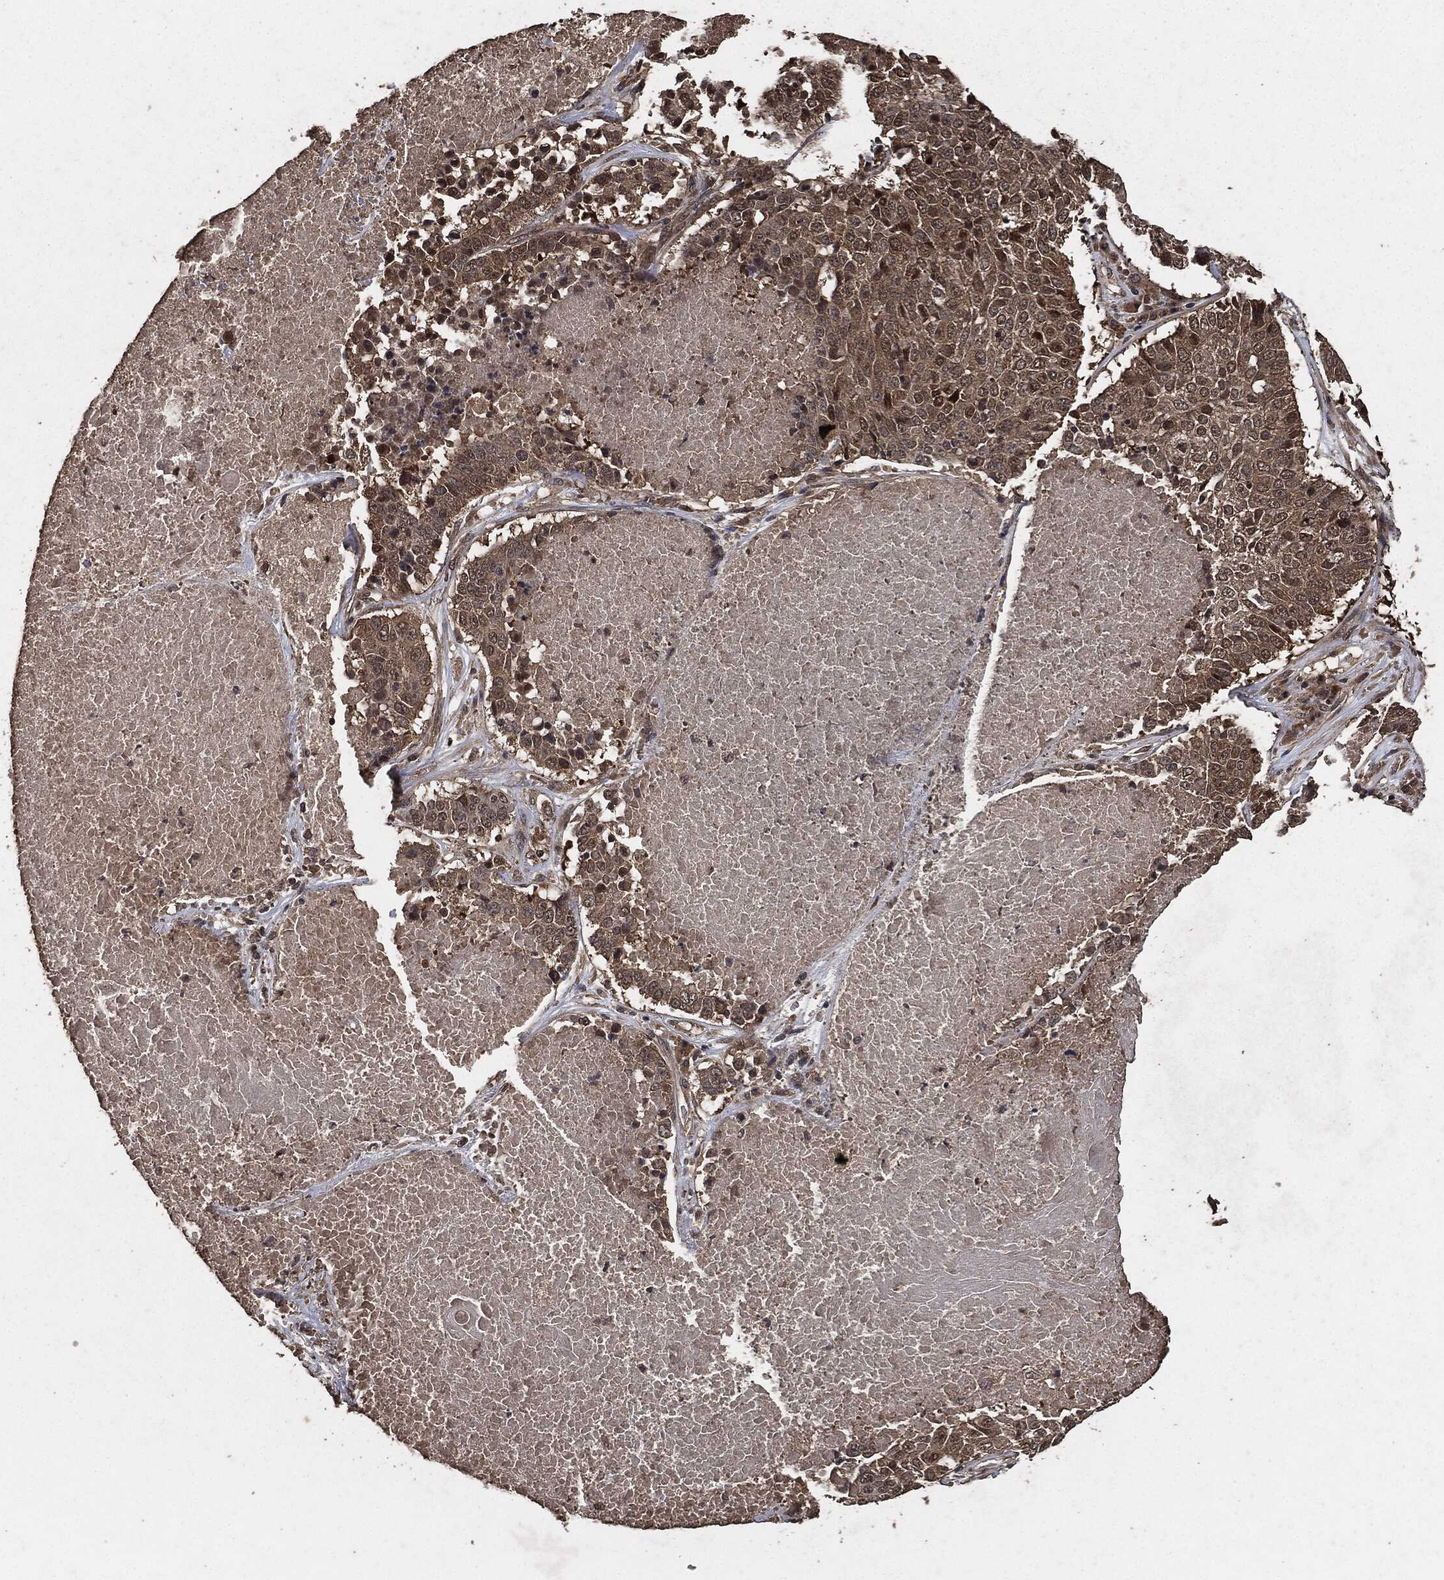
{"staining": {"intensity": "moderate", "quantity": ">75%", "location": "cytoplasmic/membranous"}, "tissue": "lung cancer", "cell_type": "Tumor cells", "image_type": "cancer", "snomed": [{"axis": "morphology", "description": "Squamous cell carcinoma, NOS"}, {"axis": "topography", "description": "Lung"}], "caption": "This is a histology image of IHC staining of lung cancer, which shows moderate staining in the cytoplasmic/membranous of tumor cells.", "gene": "AKT1S1", "patient": {"sex": "male", "age": 64}}